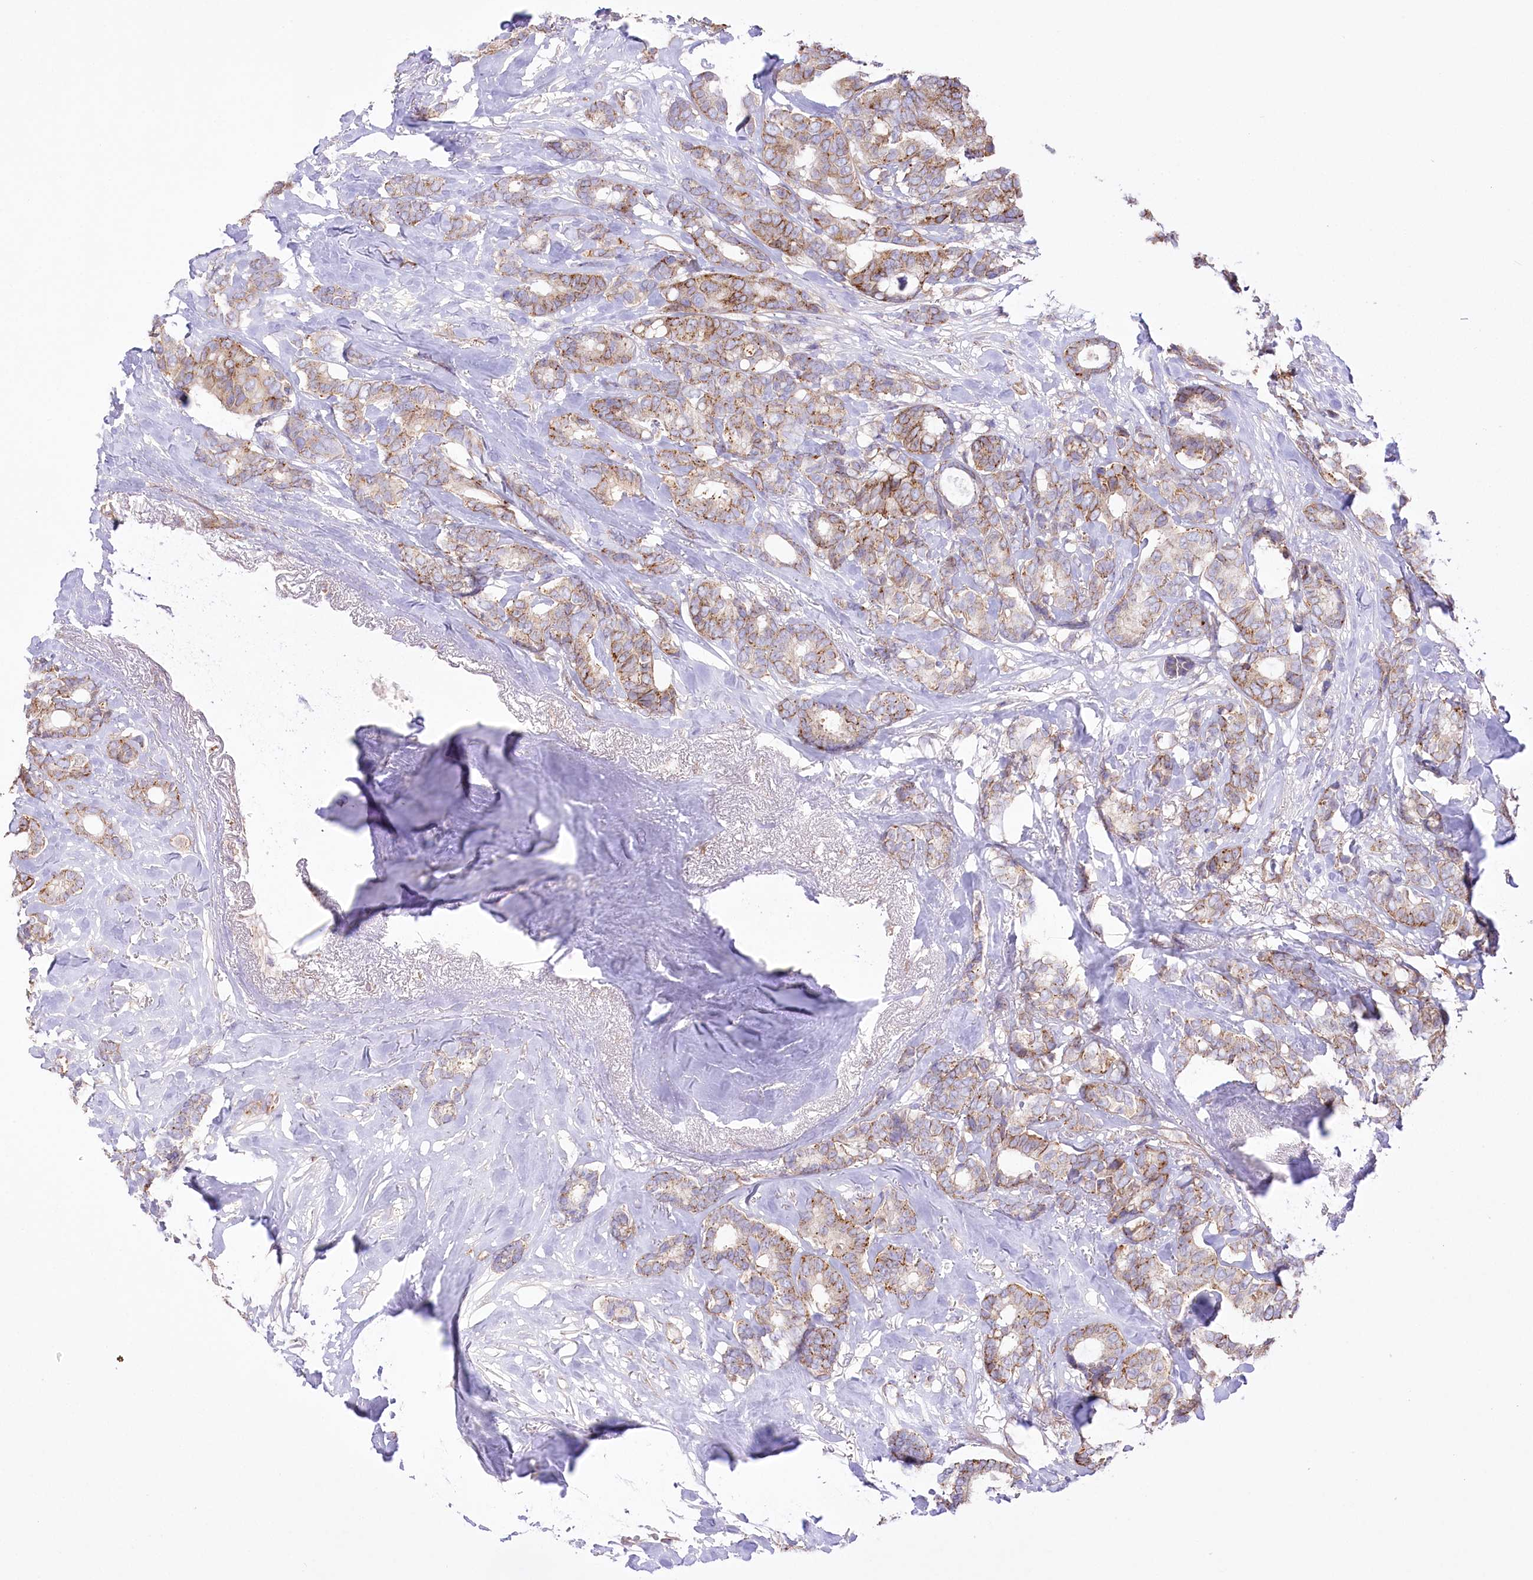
{"staining": {"intensity": "moderate", "quantity": ">75%", "location": "cytoplasmic/membranous"}, "tissue": "breast cancer", "cell_type": "Tumor cells", "image_type": "cancer", "snomed": [{"axis": "morphology", "description": "Duct carcinoma"}, {"axis": "topography", "description": "Breast"}], "caption": "Protein expression analysis of breast cancer (invasive ductal carcinoma) exhibits moderate cytoplasmic/membranous expression in approximately >75% of tumor cells. Ihc stains the protein in brown and the nuclei are stained blue.", "gene": "FAM216A", "patient": {"sex": "female", "age": 87}}